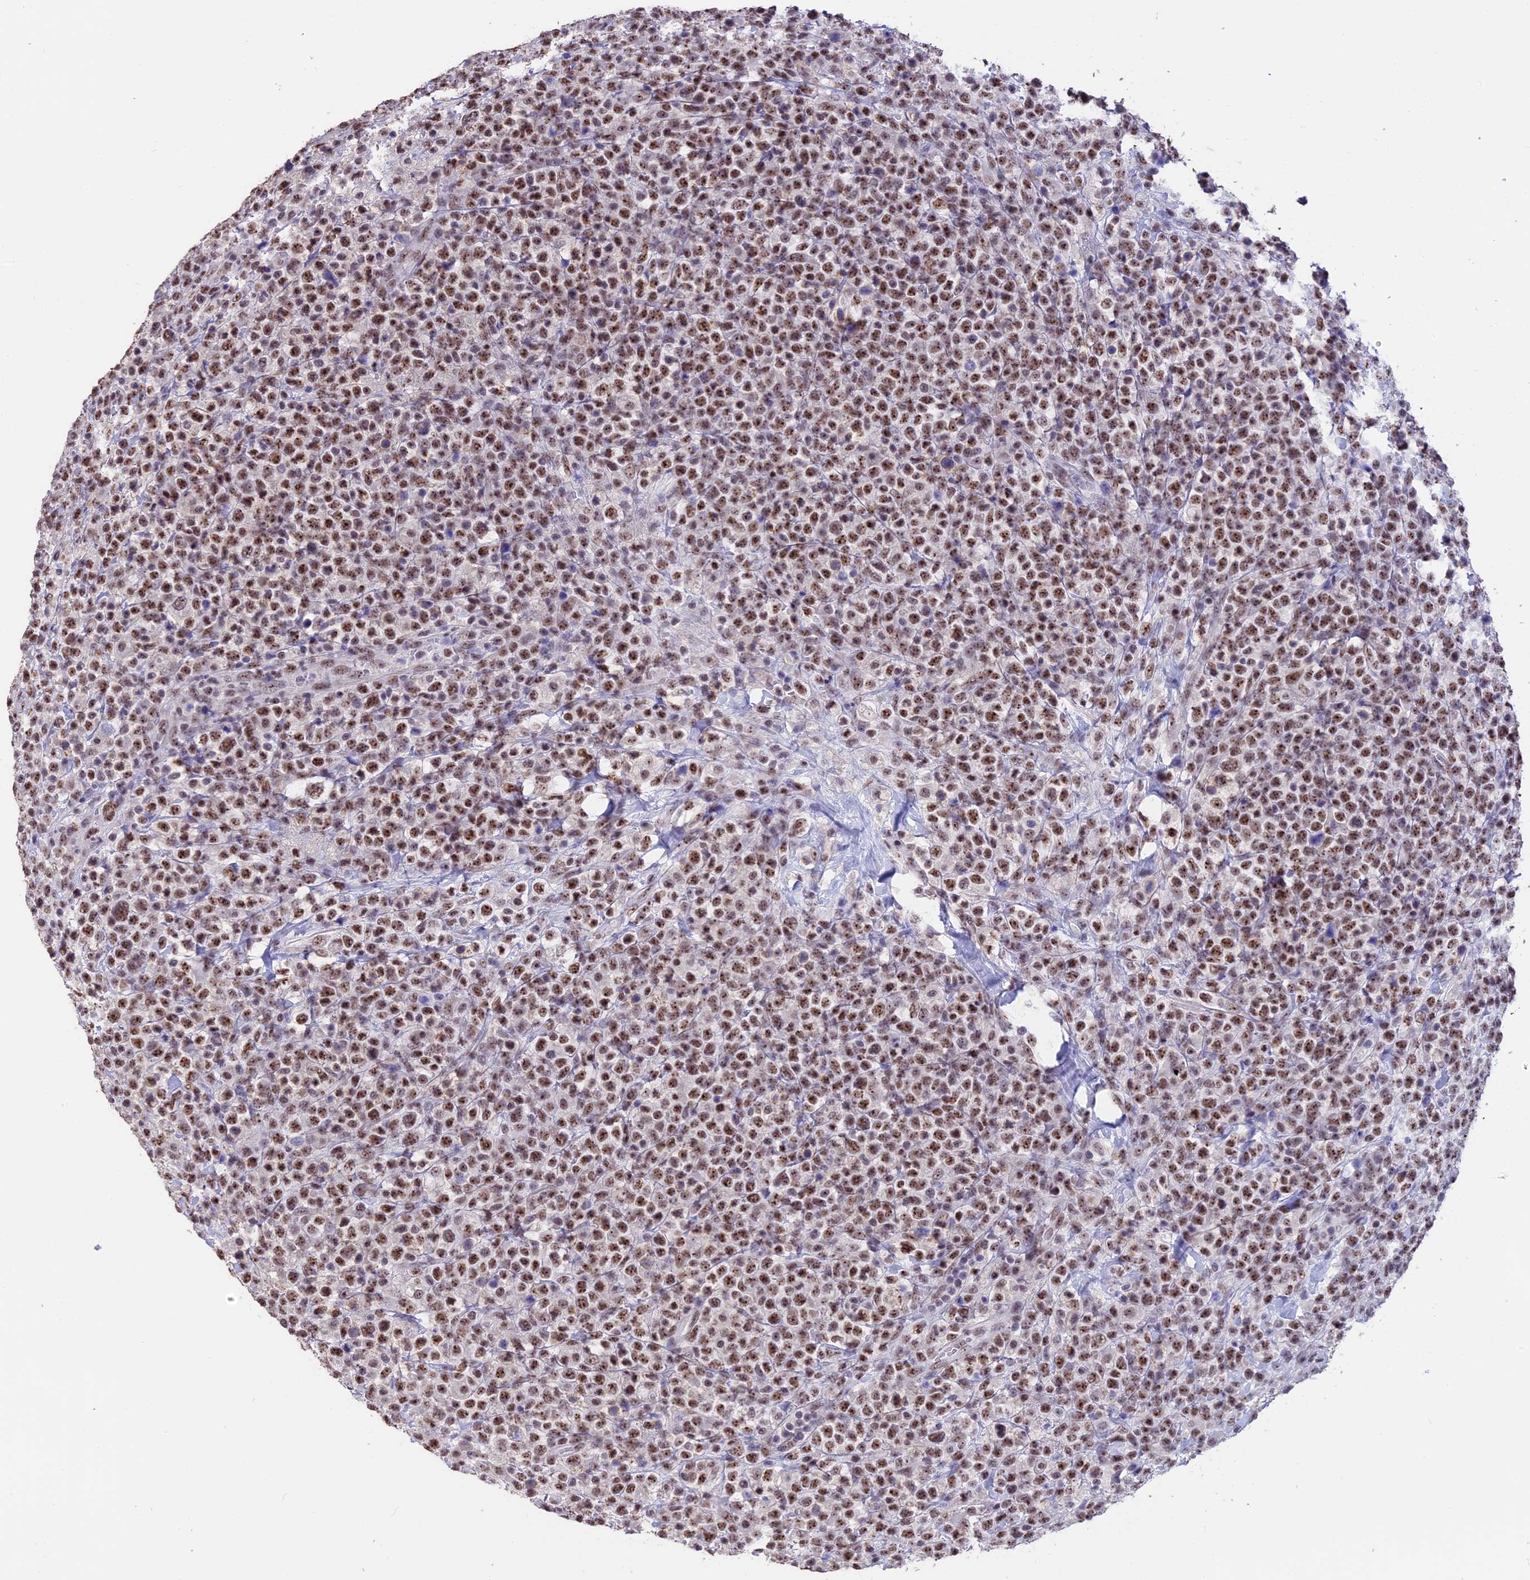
{"staining": {"intensity": "moderate", "quantity": ">75%", "location": "nuclear"}, "tissue": "lymphoma", "cell_type": "Tumor cells", "image_type": "cancer", "snomed": [{"axis": "morphology", "description": "Malignant lymphoma, non-Hodgkin's type, High grade"}, {"axis": "topography", "description": "Colon"}], "caption": "Human lymphoma stained for a protein (brown) exhibits moderate nuclear positive staining in approximately >75% of tumor cells.", "gene": "SETD2", "patient": {"sex": "female", "age": 53}}